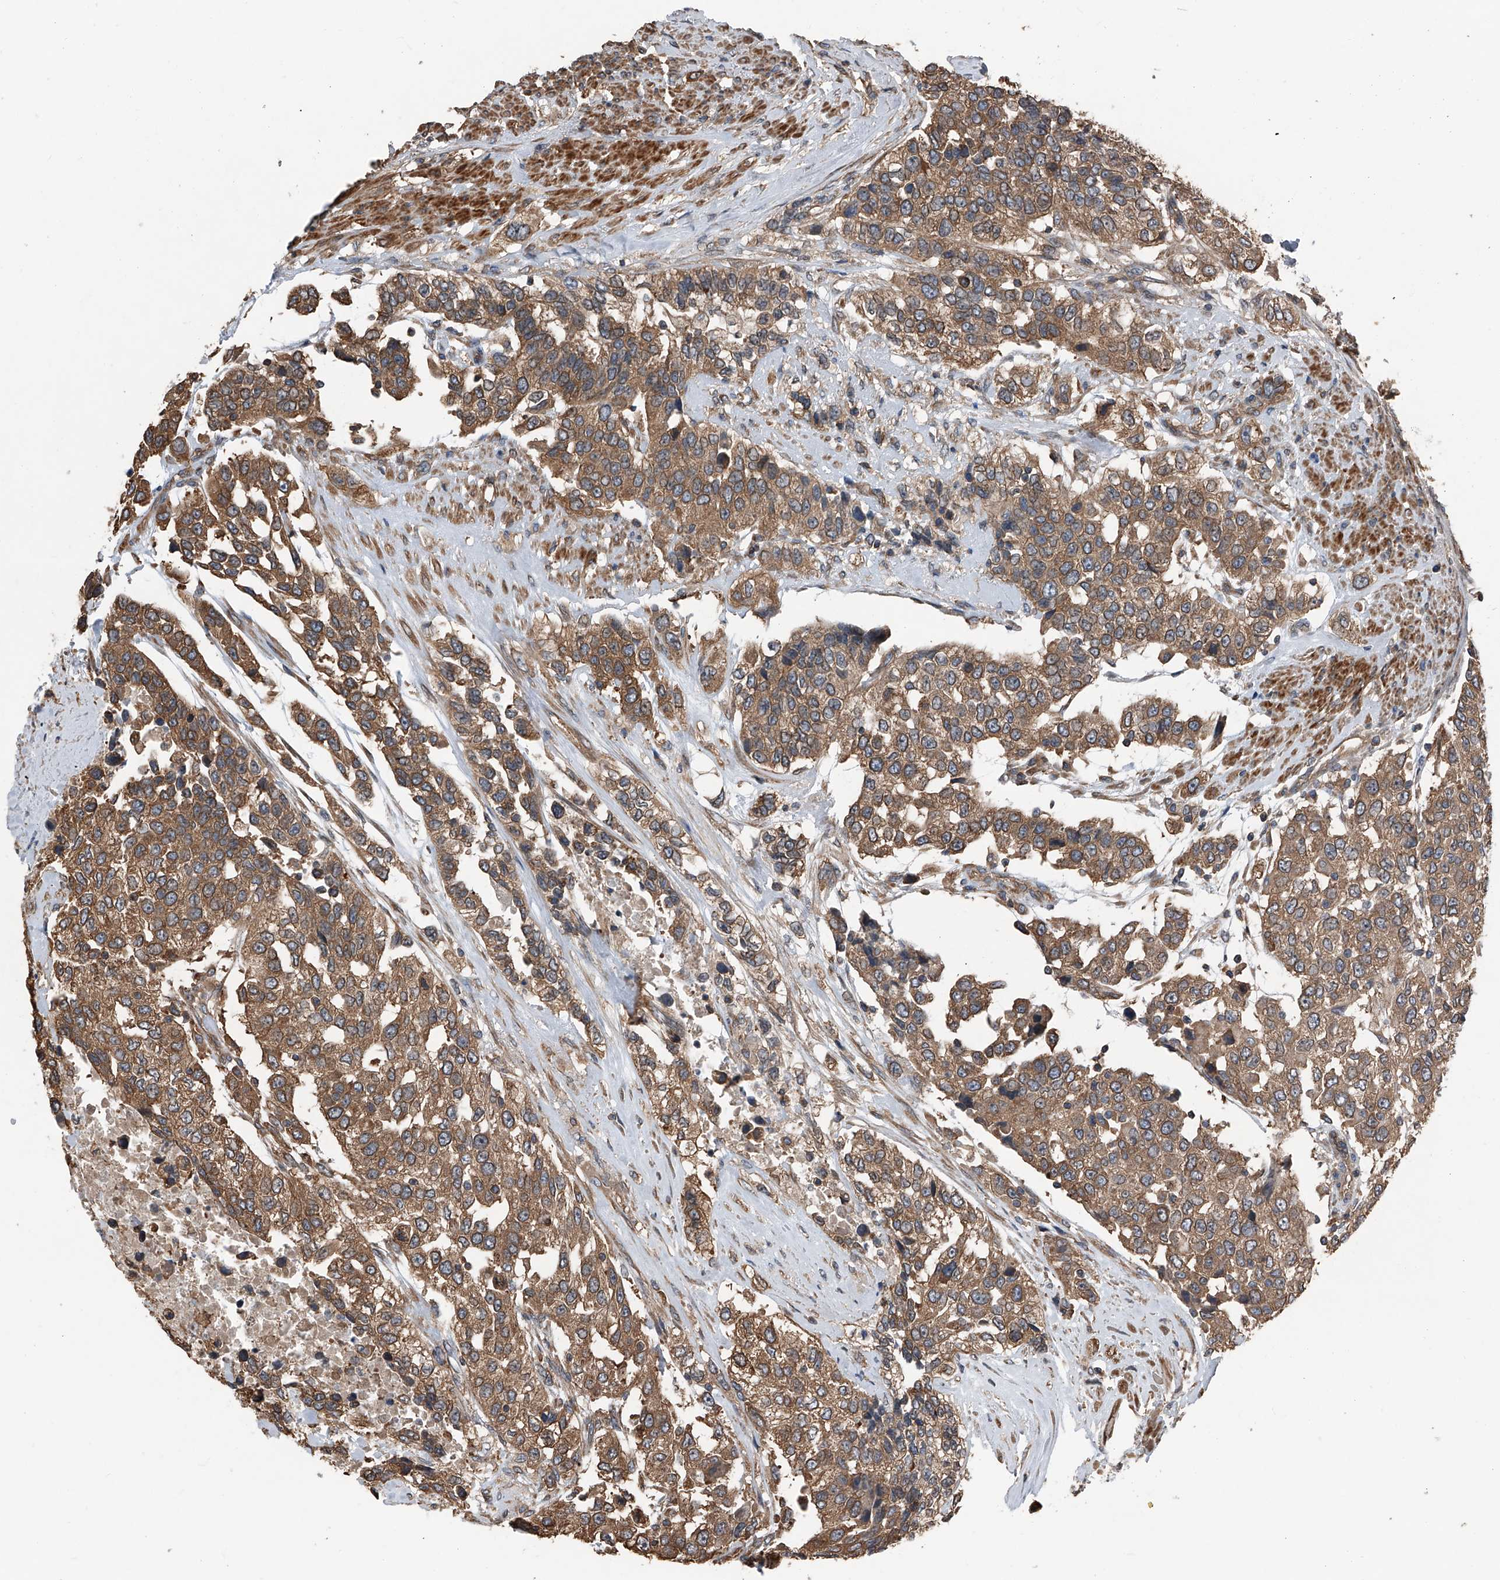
{"staining": {"intensity": "strong", "quantity": ">75%", "location": "cytoplasmic/membranous"}, "tissue": "urothelial cancer", "cell_type": "Tumor cells", "image_type": "cancer", "snomed": [{"axis": "morphology", "description": "Urothelial carcinoma, High grade"}, {"axis": "topography", "description": "Urinary bladder"}], "caption": "High-magnification brightfield microscopy of urothelial cancer stained with DAB (3,3'-diaminobenzidine) (brown) and counterstained with hematoxylin (blue). tumor cells exhibit strong cytoplasmic/membranous staining is seen in about>75% of cells.", "gene": "KCNJ2", "patient": {"sex": "female", "age": 80}}